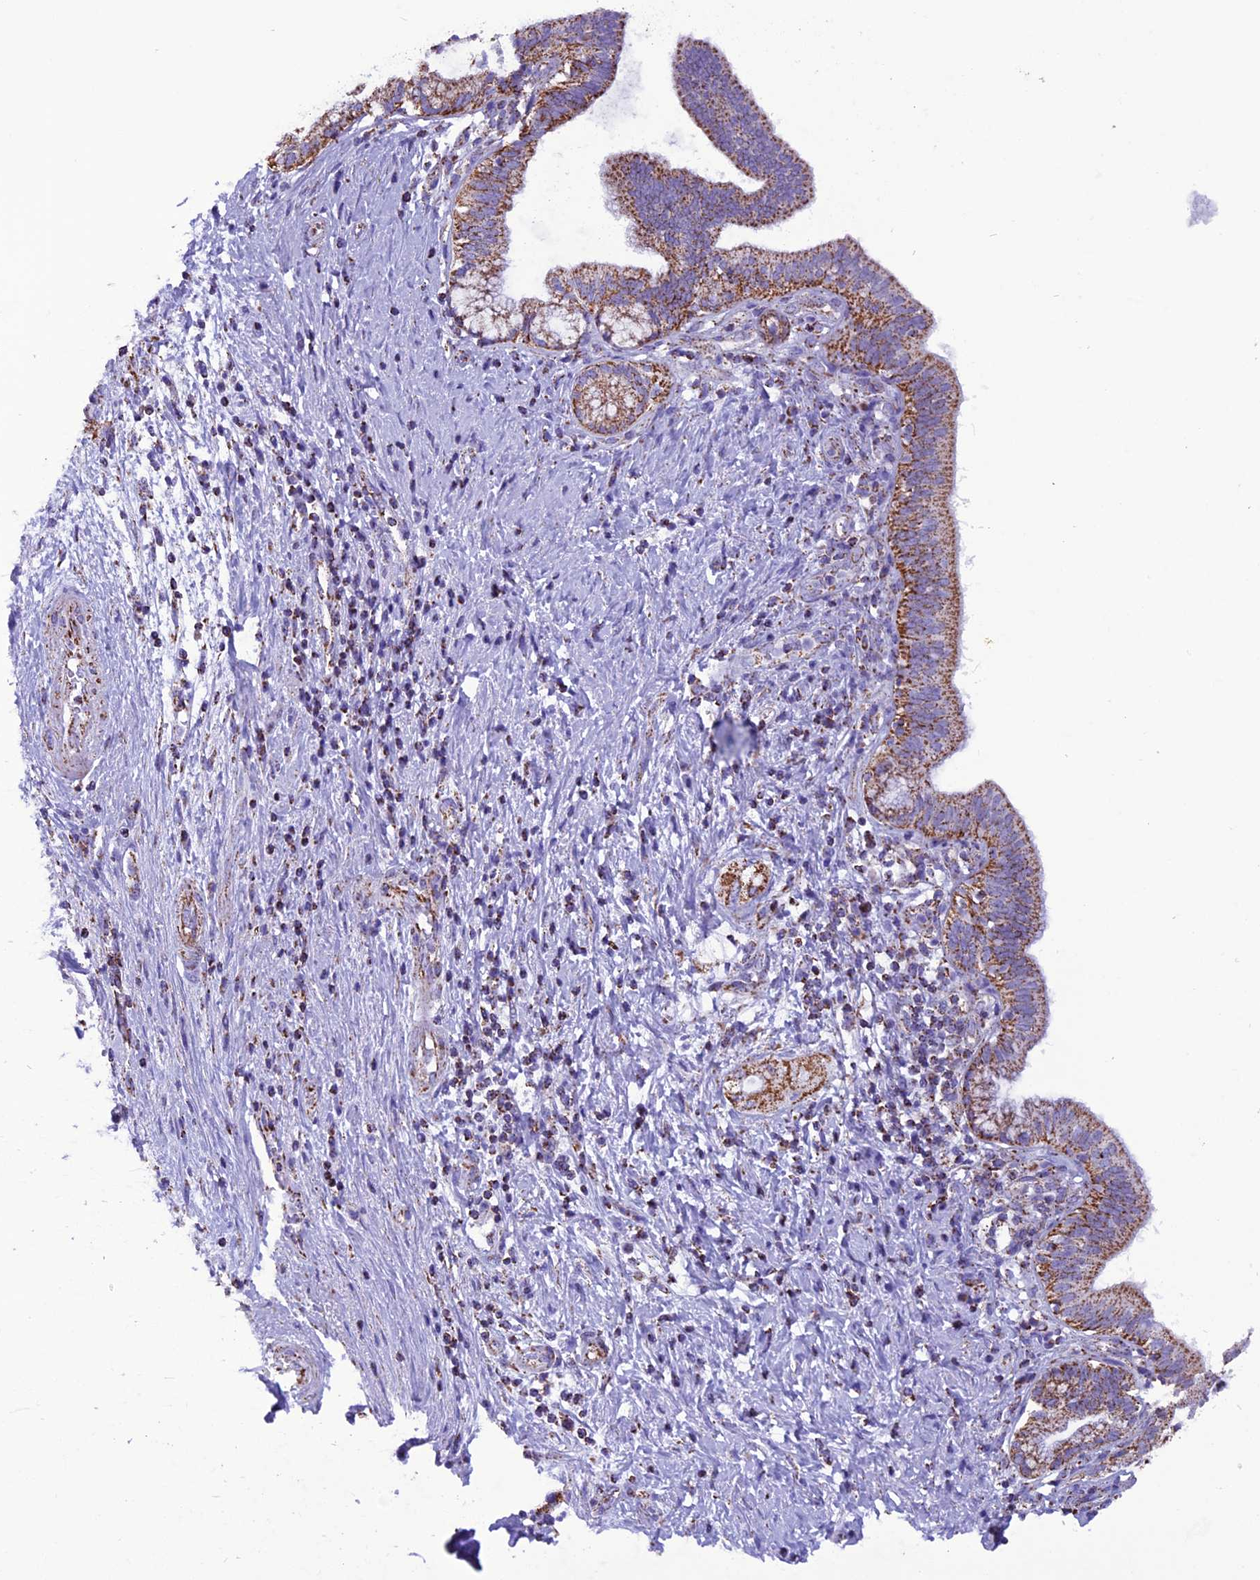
{"staining": {"intensity": "moderate", "quantity": ">75%", "location": "cytoplasmic/membranous"}, "tissue": "pancreatic cancer", "cell_type": "Tumor cells", "image_type": "cancer", "snomed": [{"axis": "morphology", "description": "Adenocarcinoma, NOS"}, {"axis": "topography", "description": "Pancreas"}], "caption": "A brown stain highlights moderate cytoplasmic/membranous staining of a protein in pancreatic adenocarcinoma tumor cells.", "gene": "ICA1L", "patient": {"sex": "female", "age": 73}}